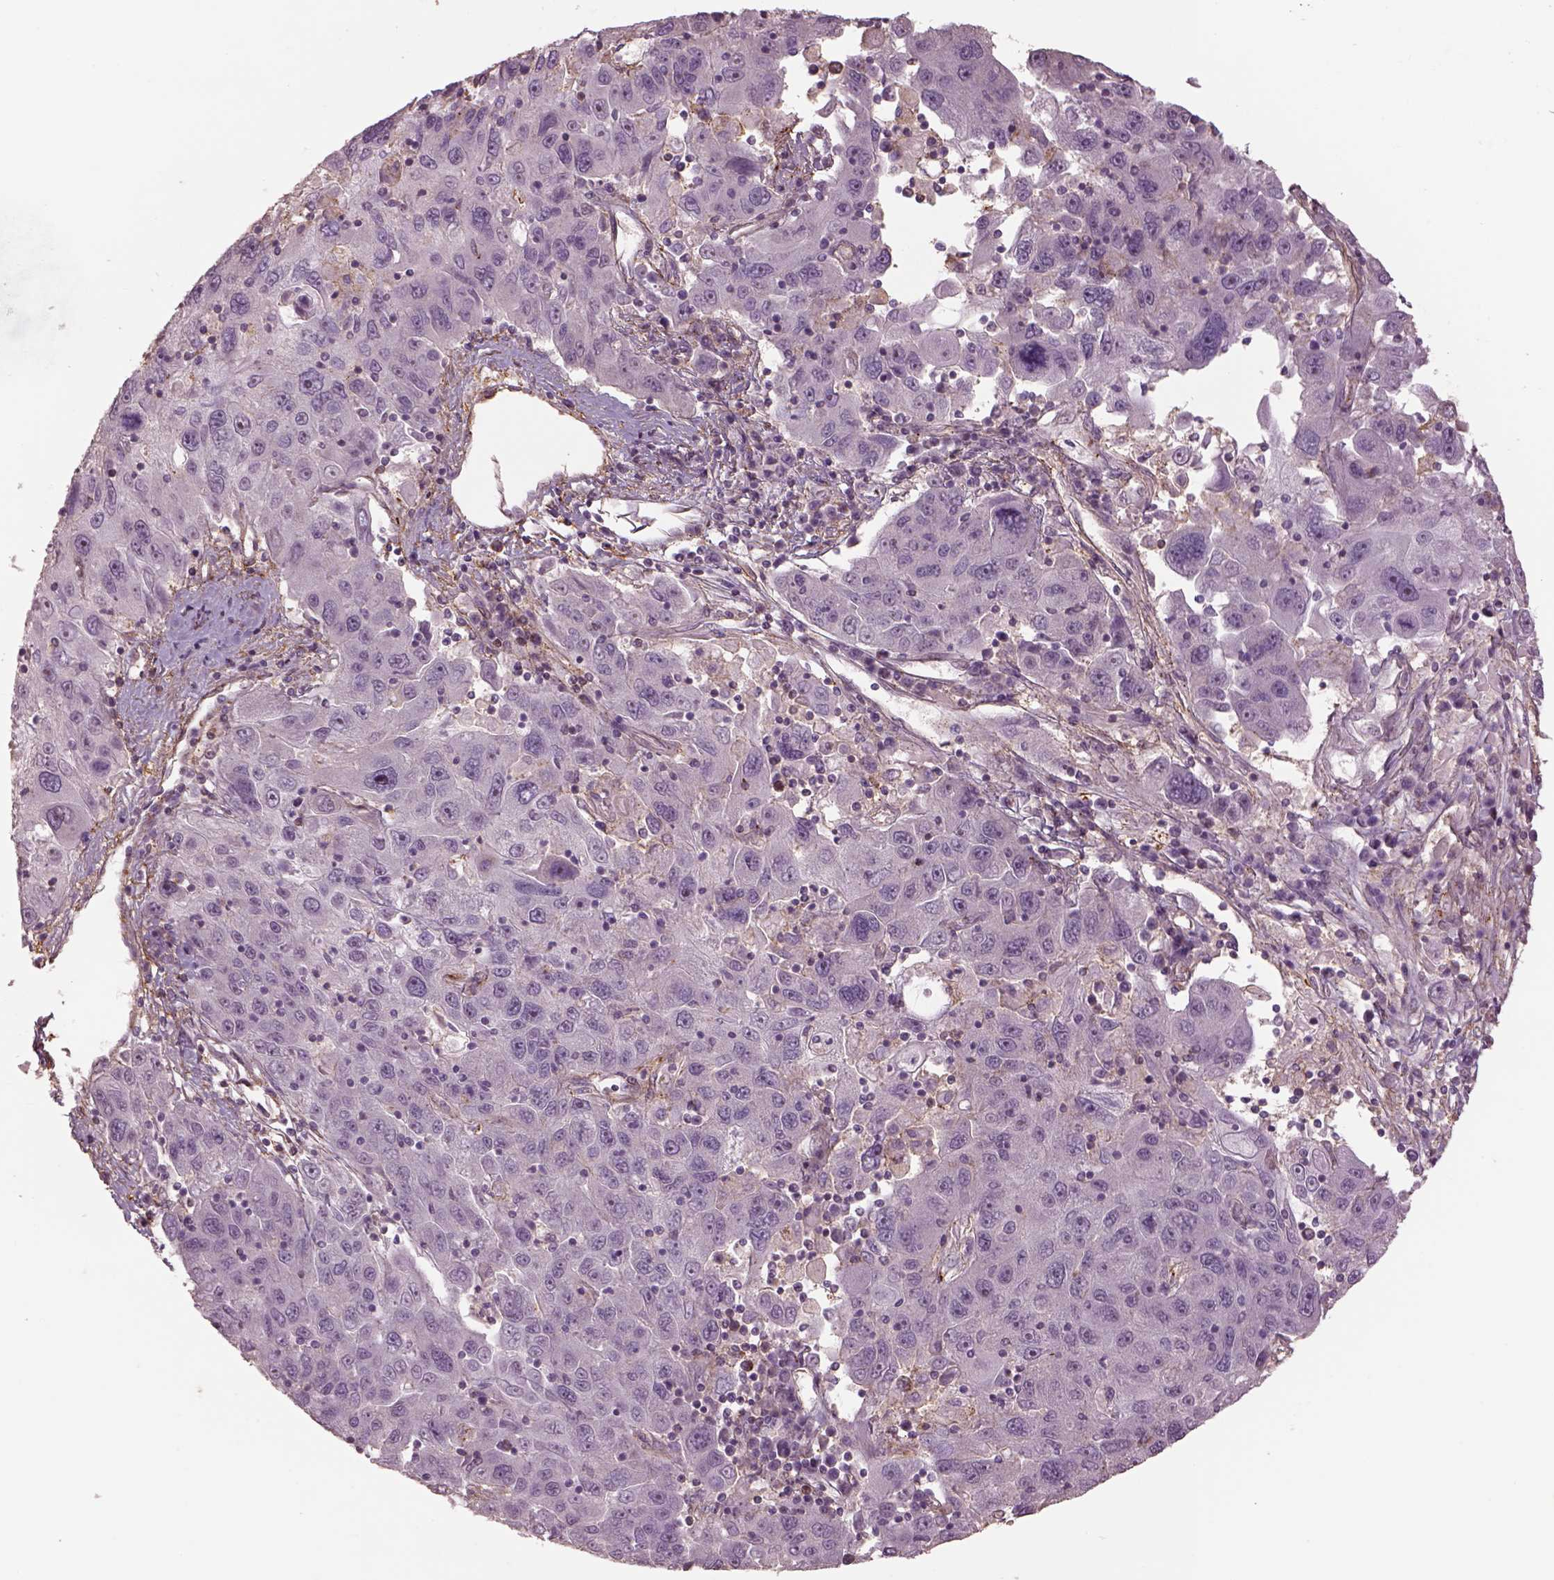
{"staining": {"intensity": "negative", "quantity": "none", "location": "none"}, "tissue": "stomach cancer", "cell_type": "Tumor cells", "image_type": "cancer", "snomed": [{"axis": "morphology", "description": "Adenocarcinoma, NOS"}, {"axis": "topography", "description": "Stomach"}], "caption": "Stomach adenocarcinoma was stained to show a protein in brown. There is no significant expression in tumor cells.", "gene": "LIN7A", "patient": {"sex": "male", "age": 56}}